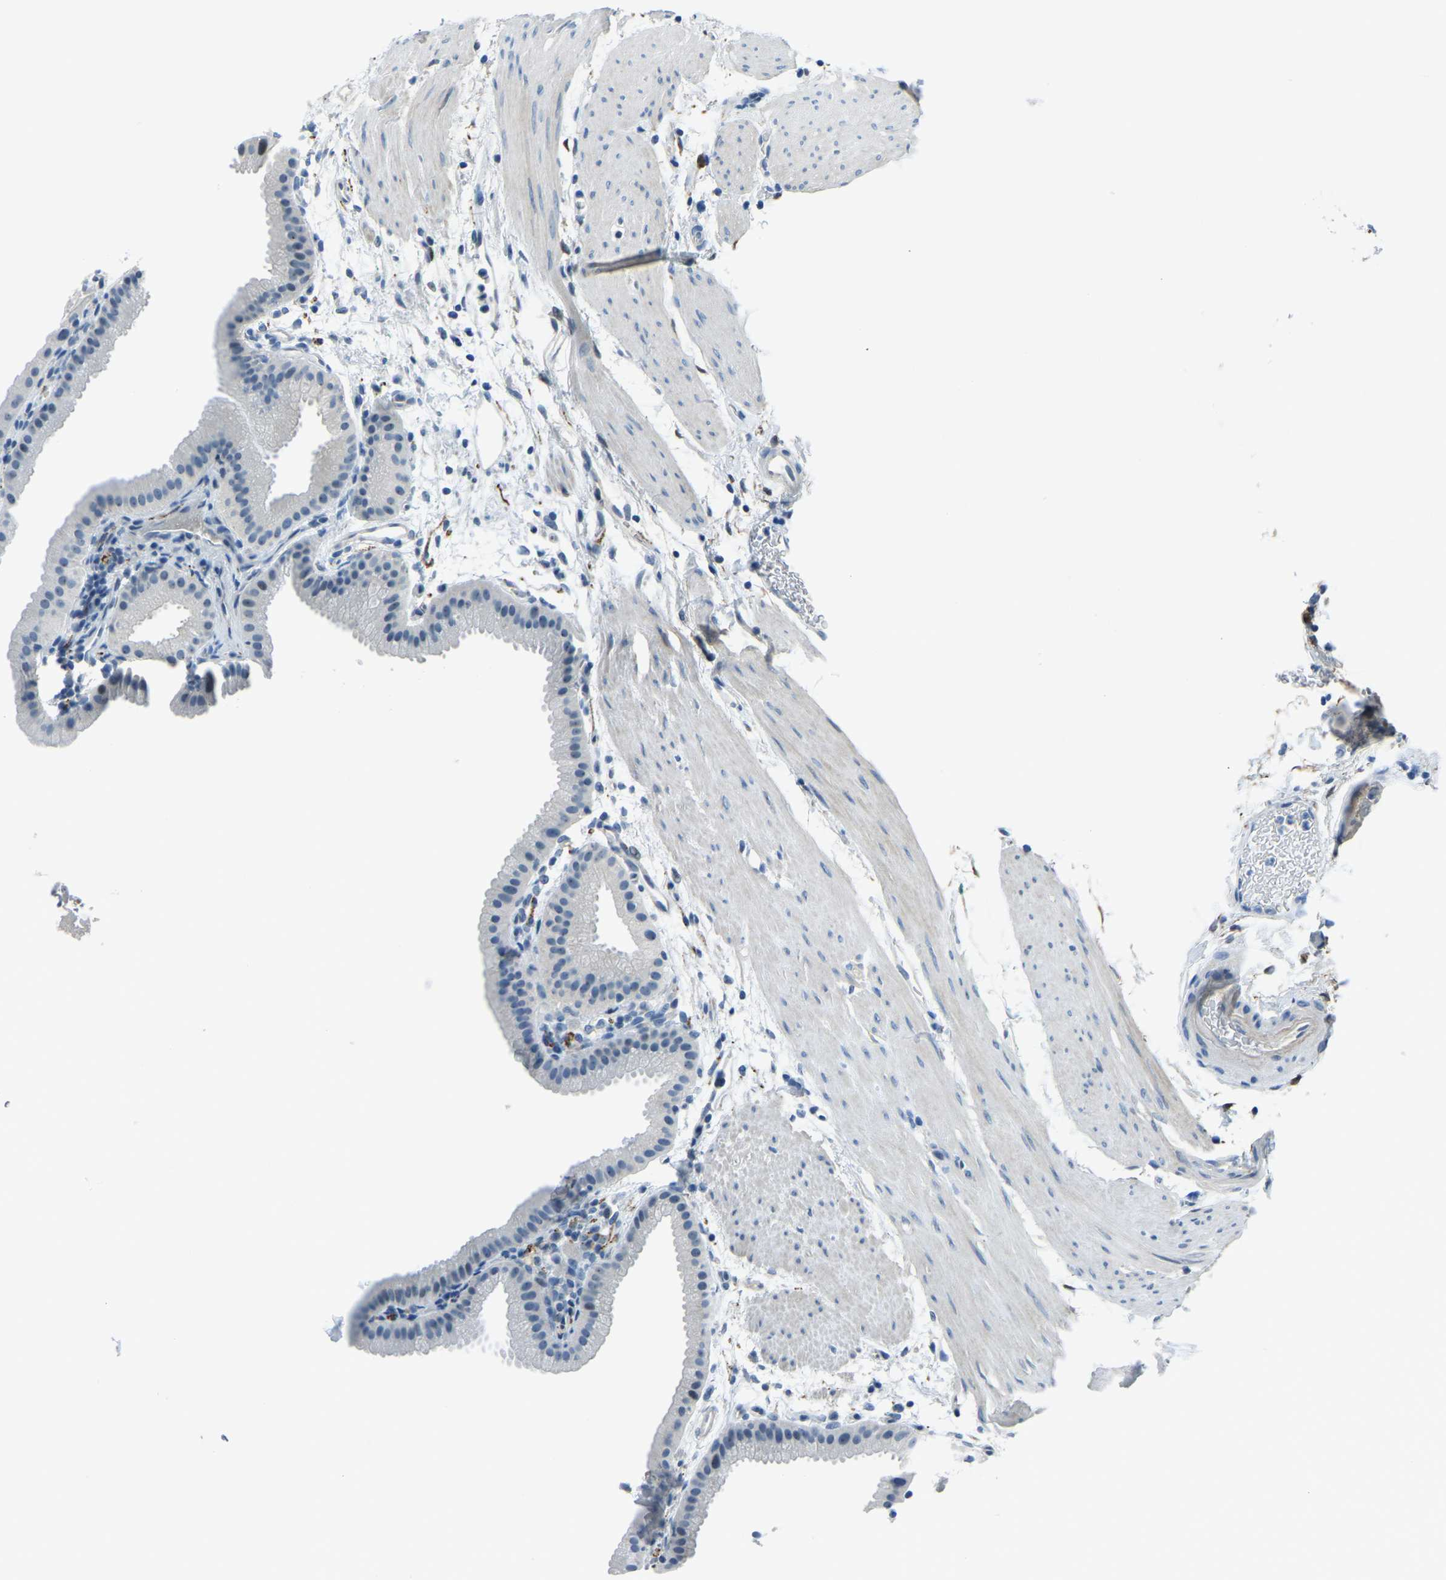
{"staining": {"intensity": "moderate", "quantity": "<25%", "location": "nuclear"}, "tissue": "gallbladder", "cell_type": "Glandular cells", "image_type": "normal", "snomed": [{"axis": "morphology", "description": "Normal tissue, NOS"}, {"axis": "topography", "description": "Gallbladder"}], "caption": "IHC (DAB) staining of unremarkable human gallbladder displays moderate nuclear protein expression in about <25% of glandular cells. The staining was performed using DAB, with brown indicating positive protein expression. Nuclei are stained blue with hematoxylin.", "gene": "RRP1", "patient": {"sex": "female", "age": 64}}